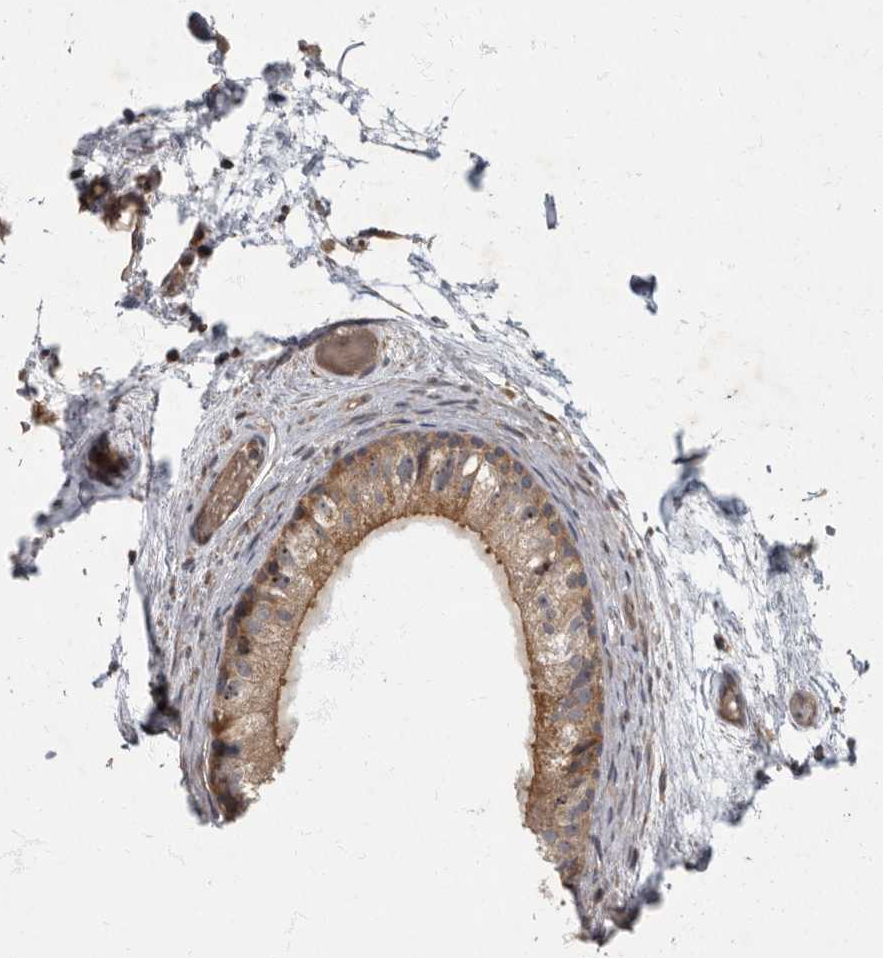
{"staining": {"intensity": "moderate", "quantity": ">75%", "location": "cytoplasmic/membranous"}, "tissue": "epididymis", "cell_type": "Glandular cells", "image_type": "normal", "snomed": [{"axis": "morphology", "description": "Normal tissue, NOS"}, {"axis": "topography", "description": "Epididymis"}], "caption": "Glandular cells reveal medium levels of moderate cytoplasmic/membranous staining in about >75% of cells in unremarkable human epididymis. (DAB (3,3'-diaminobenzidine) IHC with brightfield microscopy, high magnification).", "gene": "IQCK", "patient": {"sex": "male", "age": 79}}